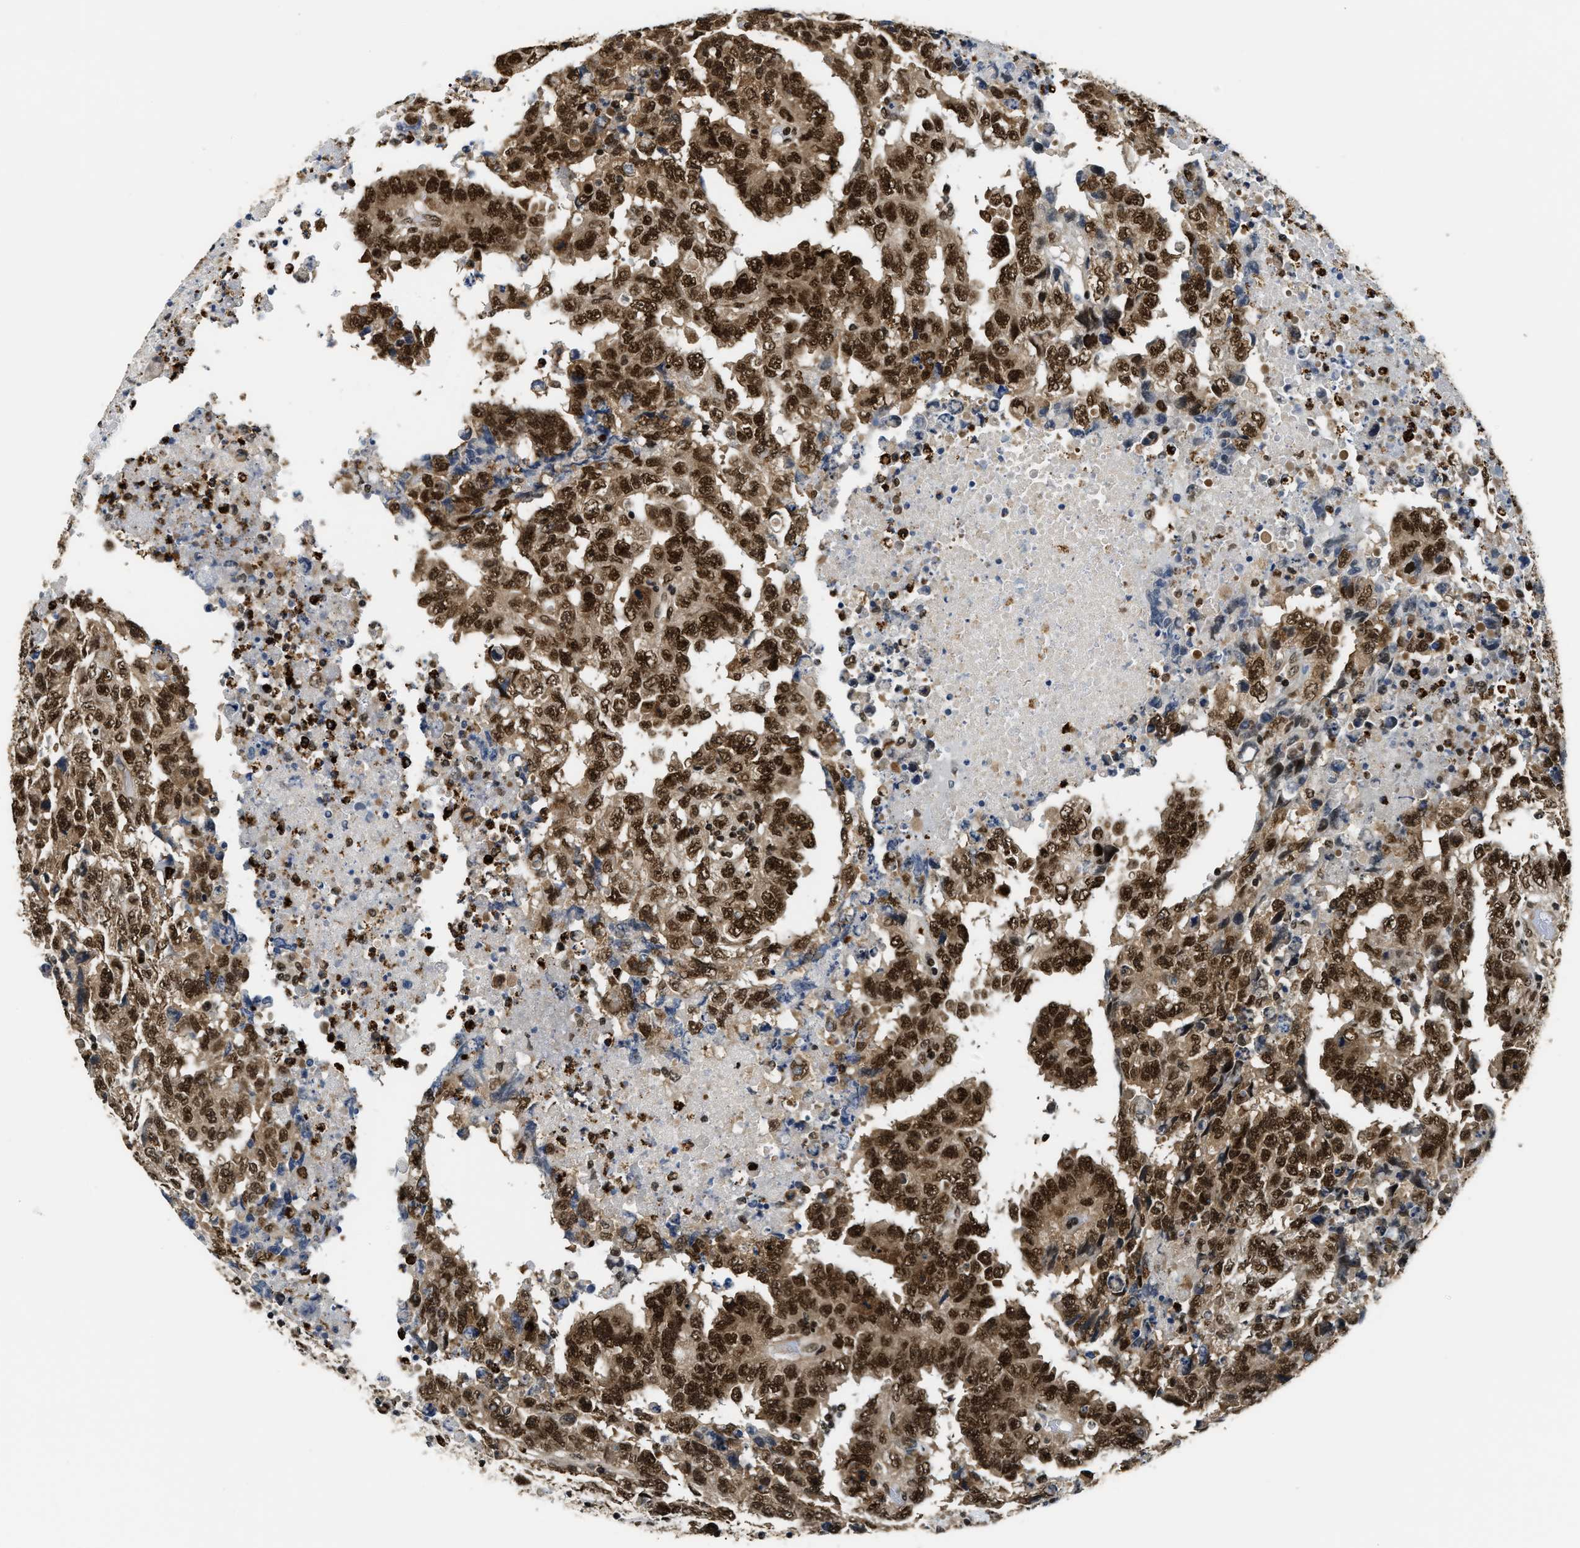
{"staining": {"intensity": "strong", "quantity": ">75%", "location": "cytoplasmic/membranous,nuclear"}, "tissue": "testis cancer", "cell_type": "Tumor cells", "image_type": "cancer", "snomed": [{"axis": "morphology", "description": "Necrosis, NOS"}, {"axis": "morphology", "description": "Carcinoma, Embryonal, NOS"}, {"axis": "topography", "description": "Testis"}], "caption": "Human embryonal carcinoma (testis) stained with a brown dye reveals strong cytoplasmic/membranous and nuclear positive expression in approximately >75% of tumor cells.", "gene": "CCNDBP1", "patient": {"sex": "male", "age": 19}}